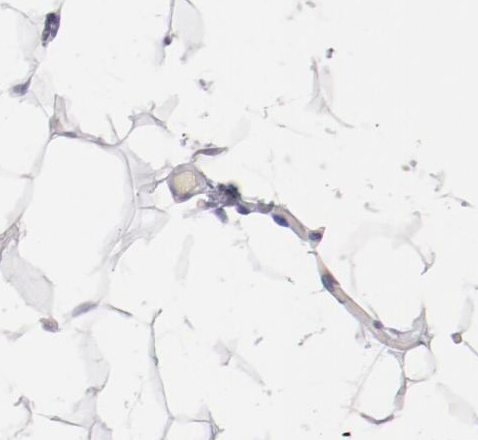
{"staining": {"intensity": "negative", "quantity": "none", "location": "none"}, "tissue": "adipose tissue", "cell_type": "Adipocytes", "image_type": "normal", "snomed": [{"axis": "morphology", "description": "Normal tissue, NOS"}, {"axis": "topography", "description": "Soft tissue"}], "caption": "This image is of normal adipose tissue stained with immunohistochemistry (IHC) to label a protein in brown with the nuclei are counter-stained blue. There is no staining in adipocytes.", "gene": "ENTPD5", "patient": {"sex": "male", "age": 26}}